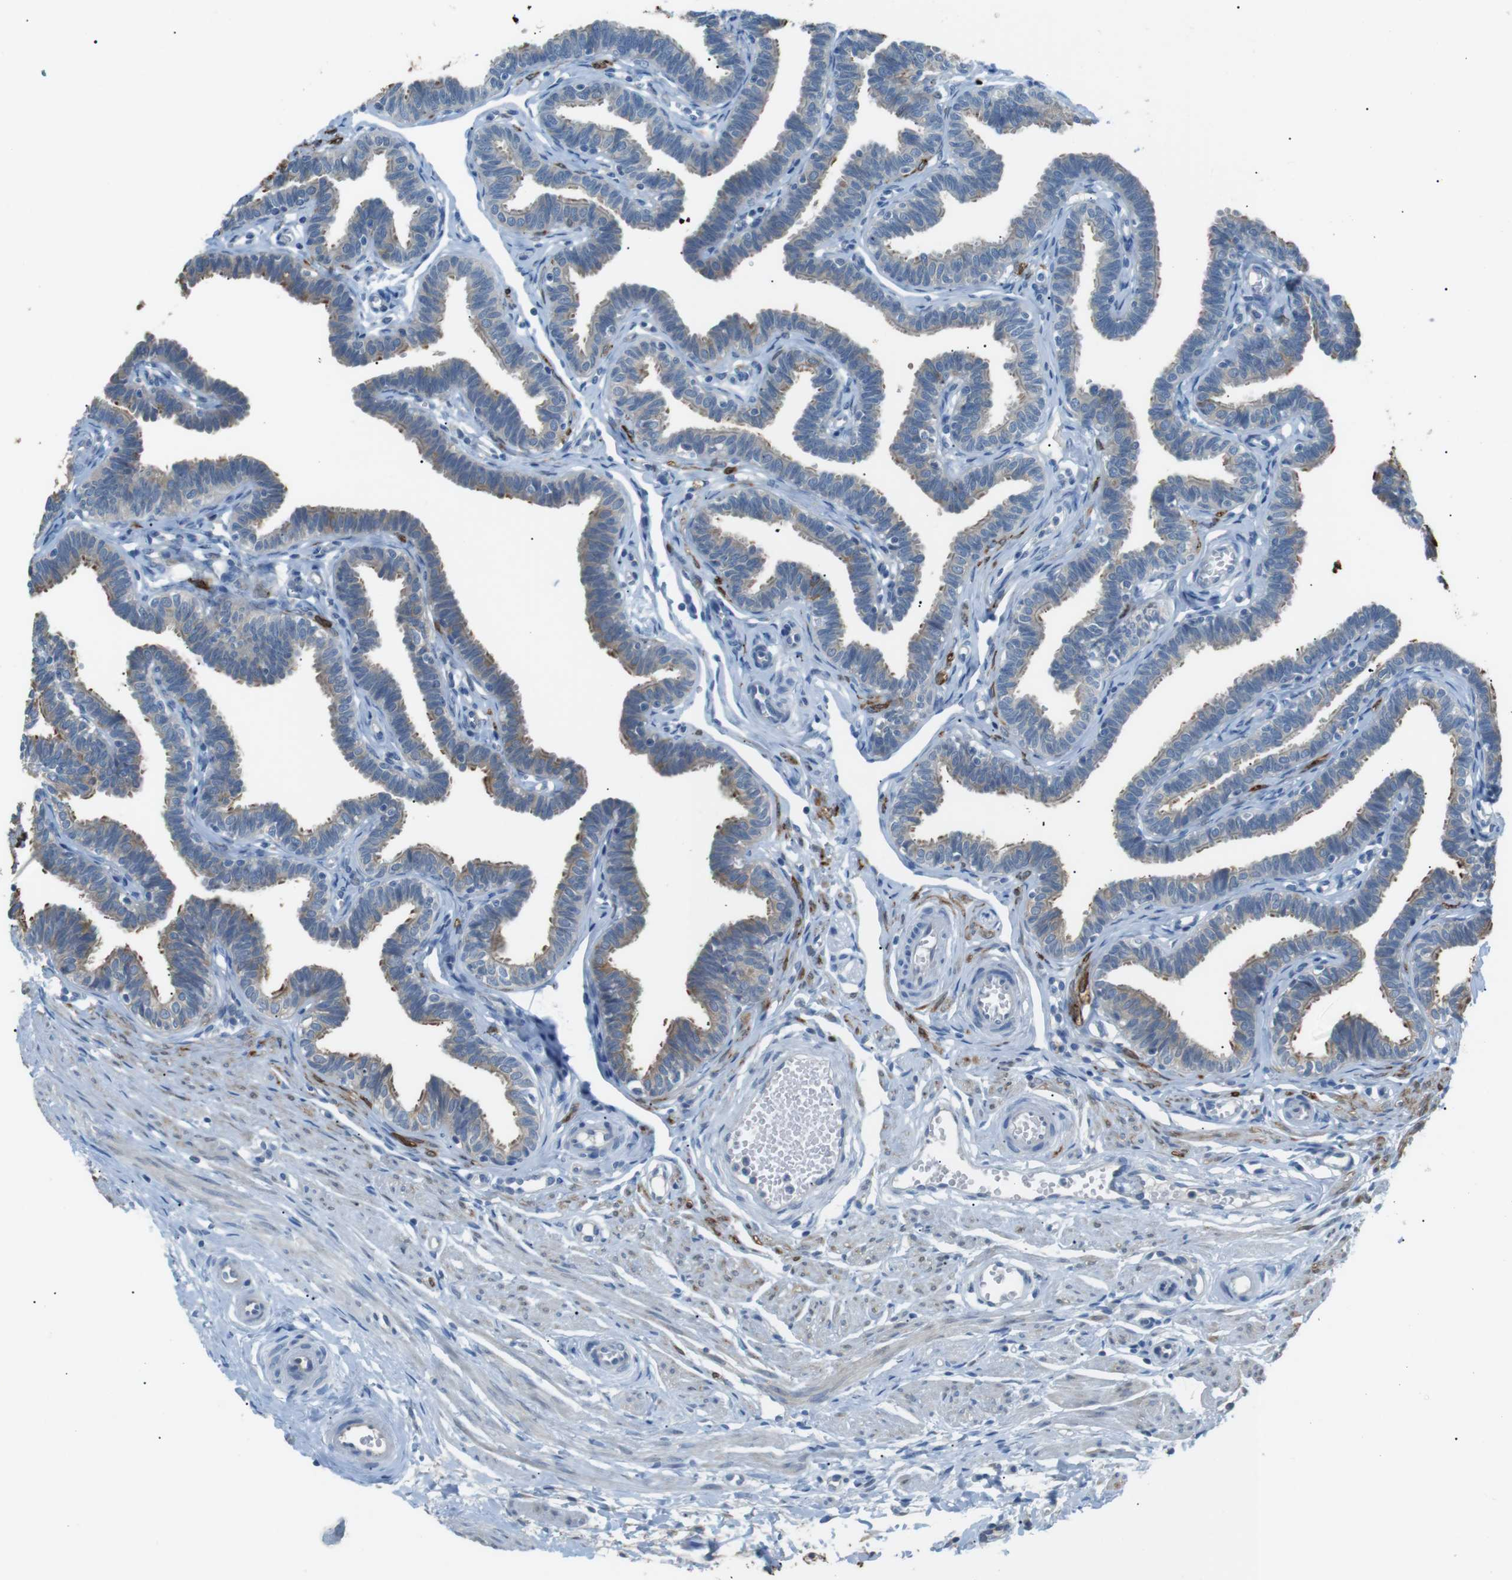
{"staining": {"intensity": "negative", "quantity": "none", "location": "none"}, "tissue": "fallopian tube", "cell_type": "Glandular cells", "image_type": "normal", "snomed": [{"axis": "morphology", "description": "Normal tissue, NOS"}, {"axis": "topography", "description": "Fallopian tube"}, {"axis": "topography", "description": "Ovary"}], "caption": "Immunohistochemical staining of unremarkable fallopian tube reveals no significant expression in glandular cells.", "gene": "CDH26", "patient": {"sex": "female", "age": 23}}